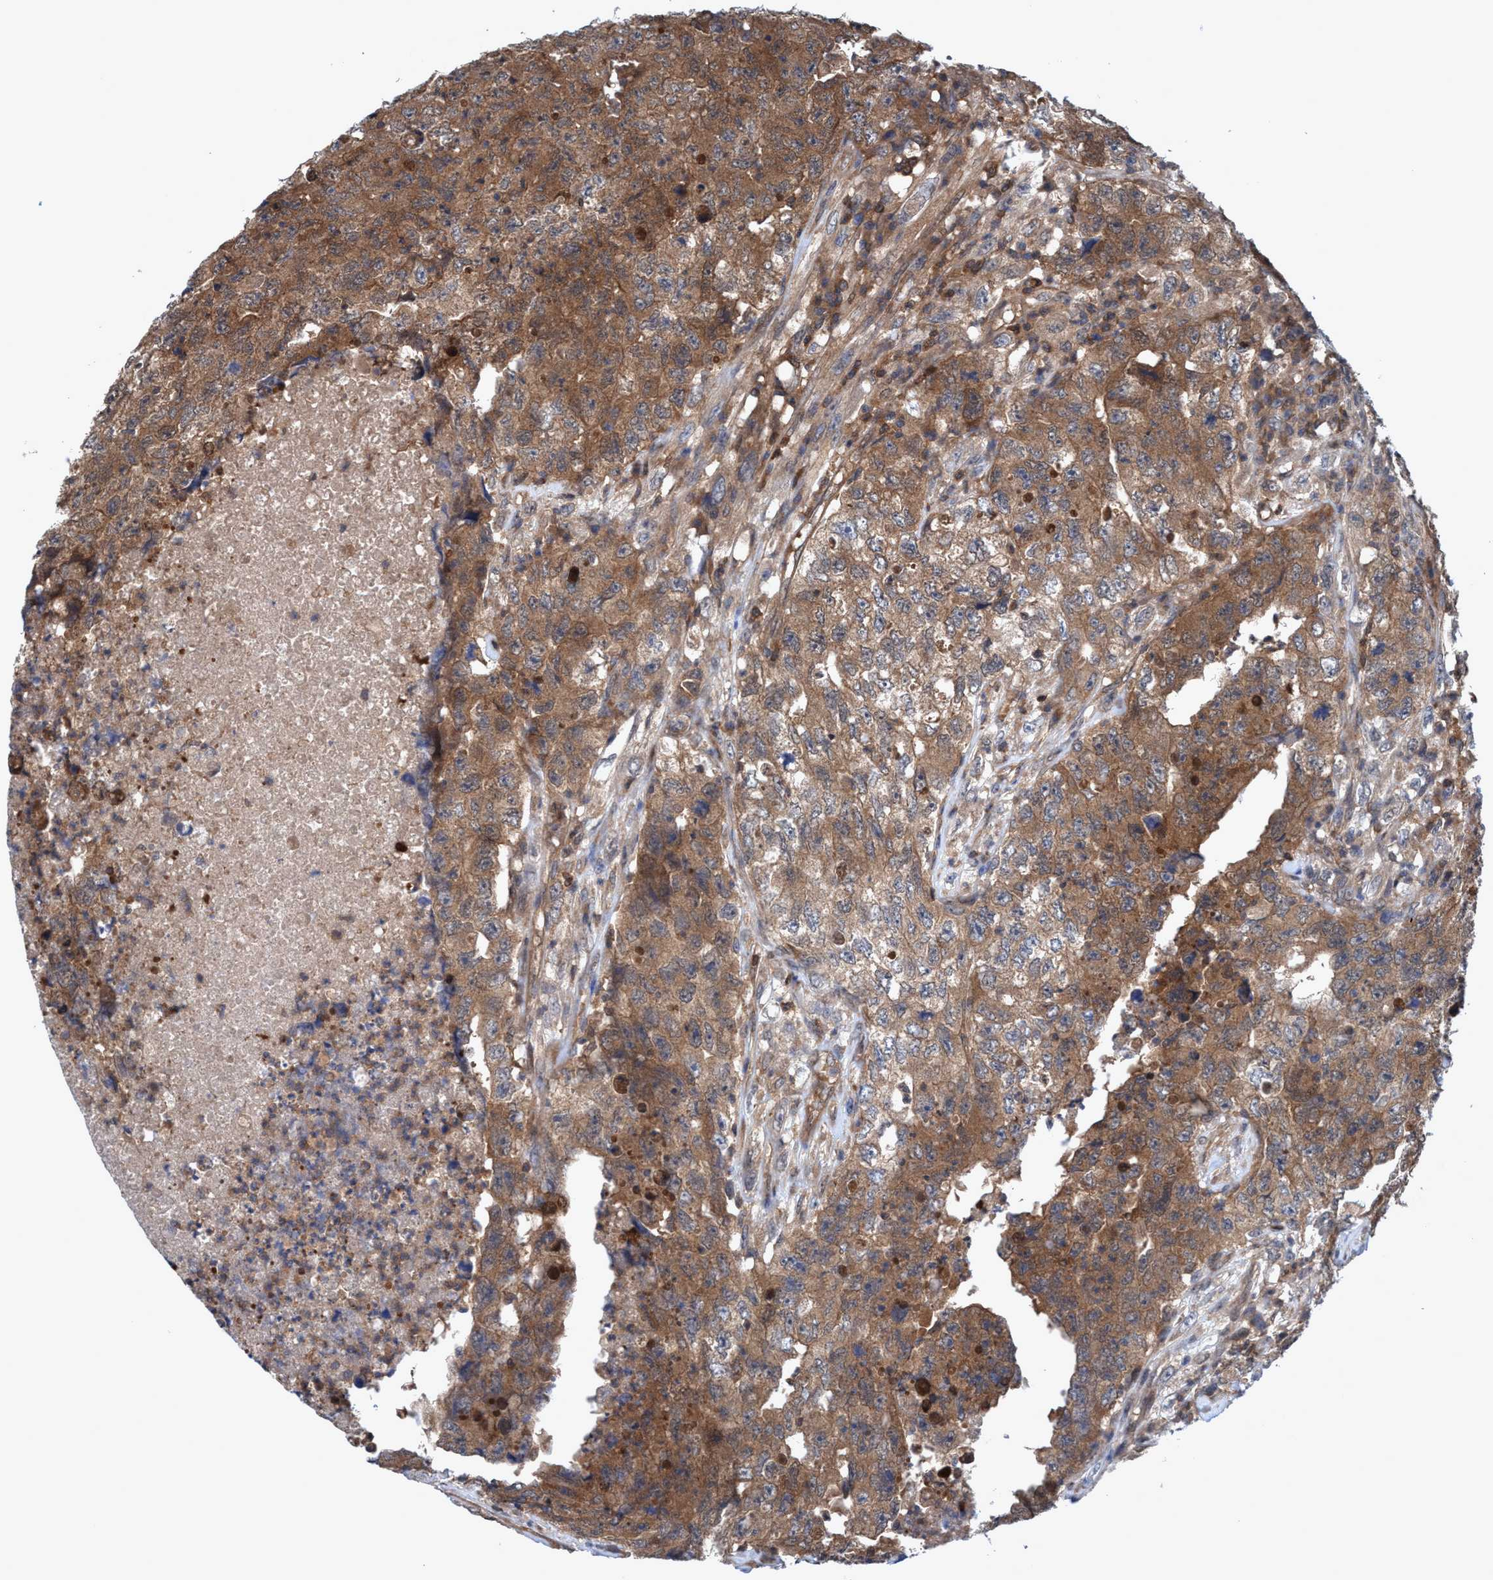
{"staining": {"intensity": "moderate", "quantity": ">75%", "location": "cytoplasmic/membranous"}, "tissue": "testis cancer", "cell_type": "Tumor cells", "image_type": "cancer", "snomed": [{"axis": "morphology", "description": "Carcinoma, Embryonal, NOS"}, {"axis": "topography", "description": "Testis"}], "caption": "Testis cancer (embryonal carcinoma) was stained to show a protein in brown. There is medium levels of moderate cytoplasmic/membranous expression in about >75% of tumor cells.", "gene": "GLOD4", "patient": {"sex": "male", "age": 32}}